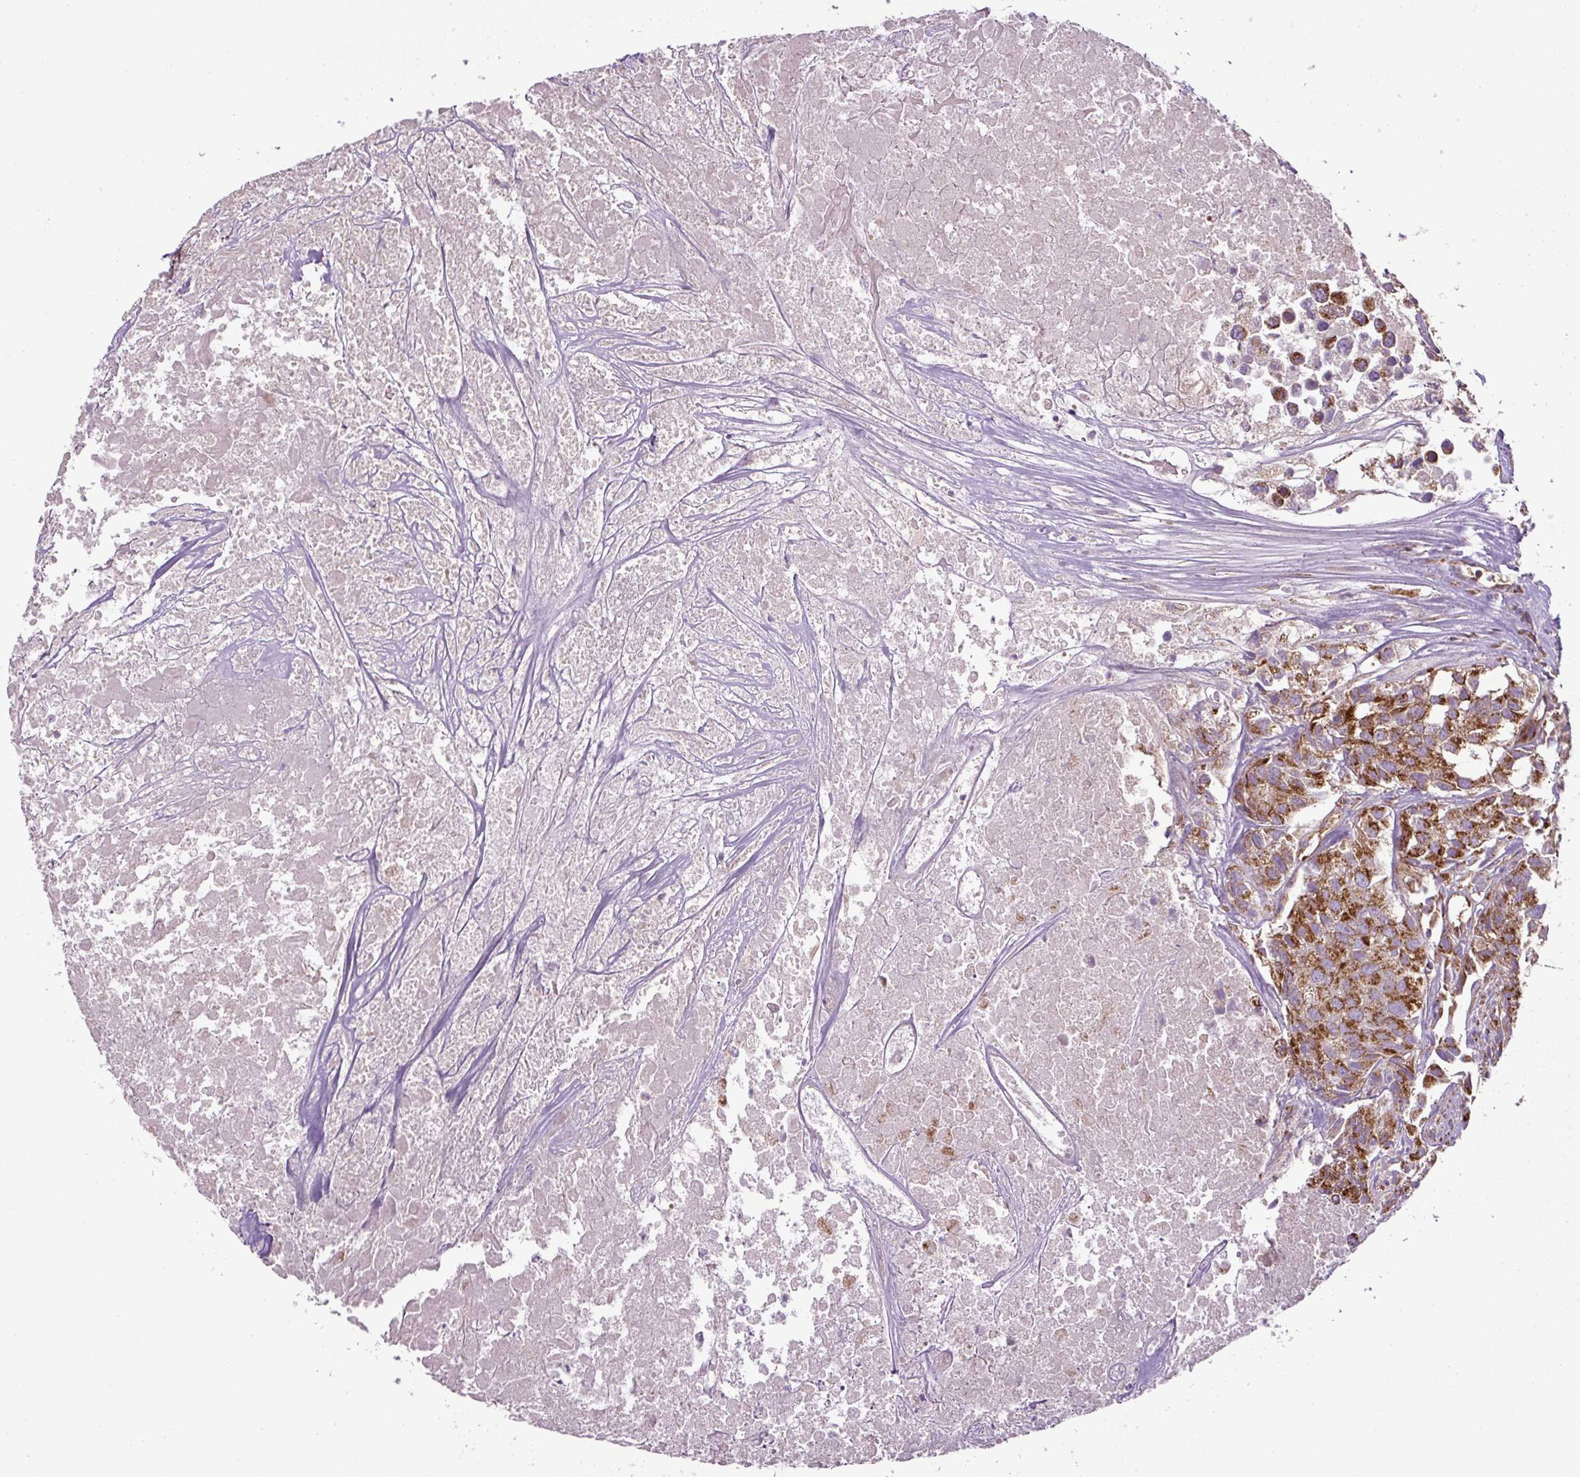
{"staining": {"intensity": "moderate", "quantity": ">75%", "location": "cytoplasmic/membranous"}, "tissue": "urothelial cancer", "cell_type": "Tumor cells", "image_type": "cancer", "snomed": [{"axis": "morphology", "description": "Urothelial carcinoma, High grade"}, {"axis": "topography", "description": "Urinary bladder"}], "caption": "Protein analysis of urothelial carcinoma (high-grade) tissue shows moderate cytoplasmic/membranous positivity in about >75% of tumor cells. (DAB = brown stain, brightfield microscopy at high magnification).", "gene": "ZNF547", "patient": {"sex": "female", "age": 75}}